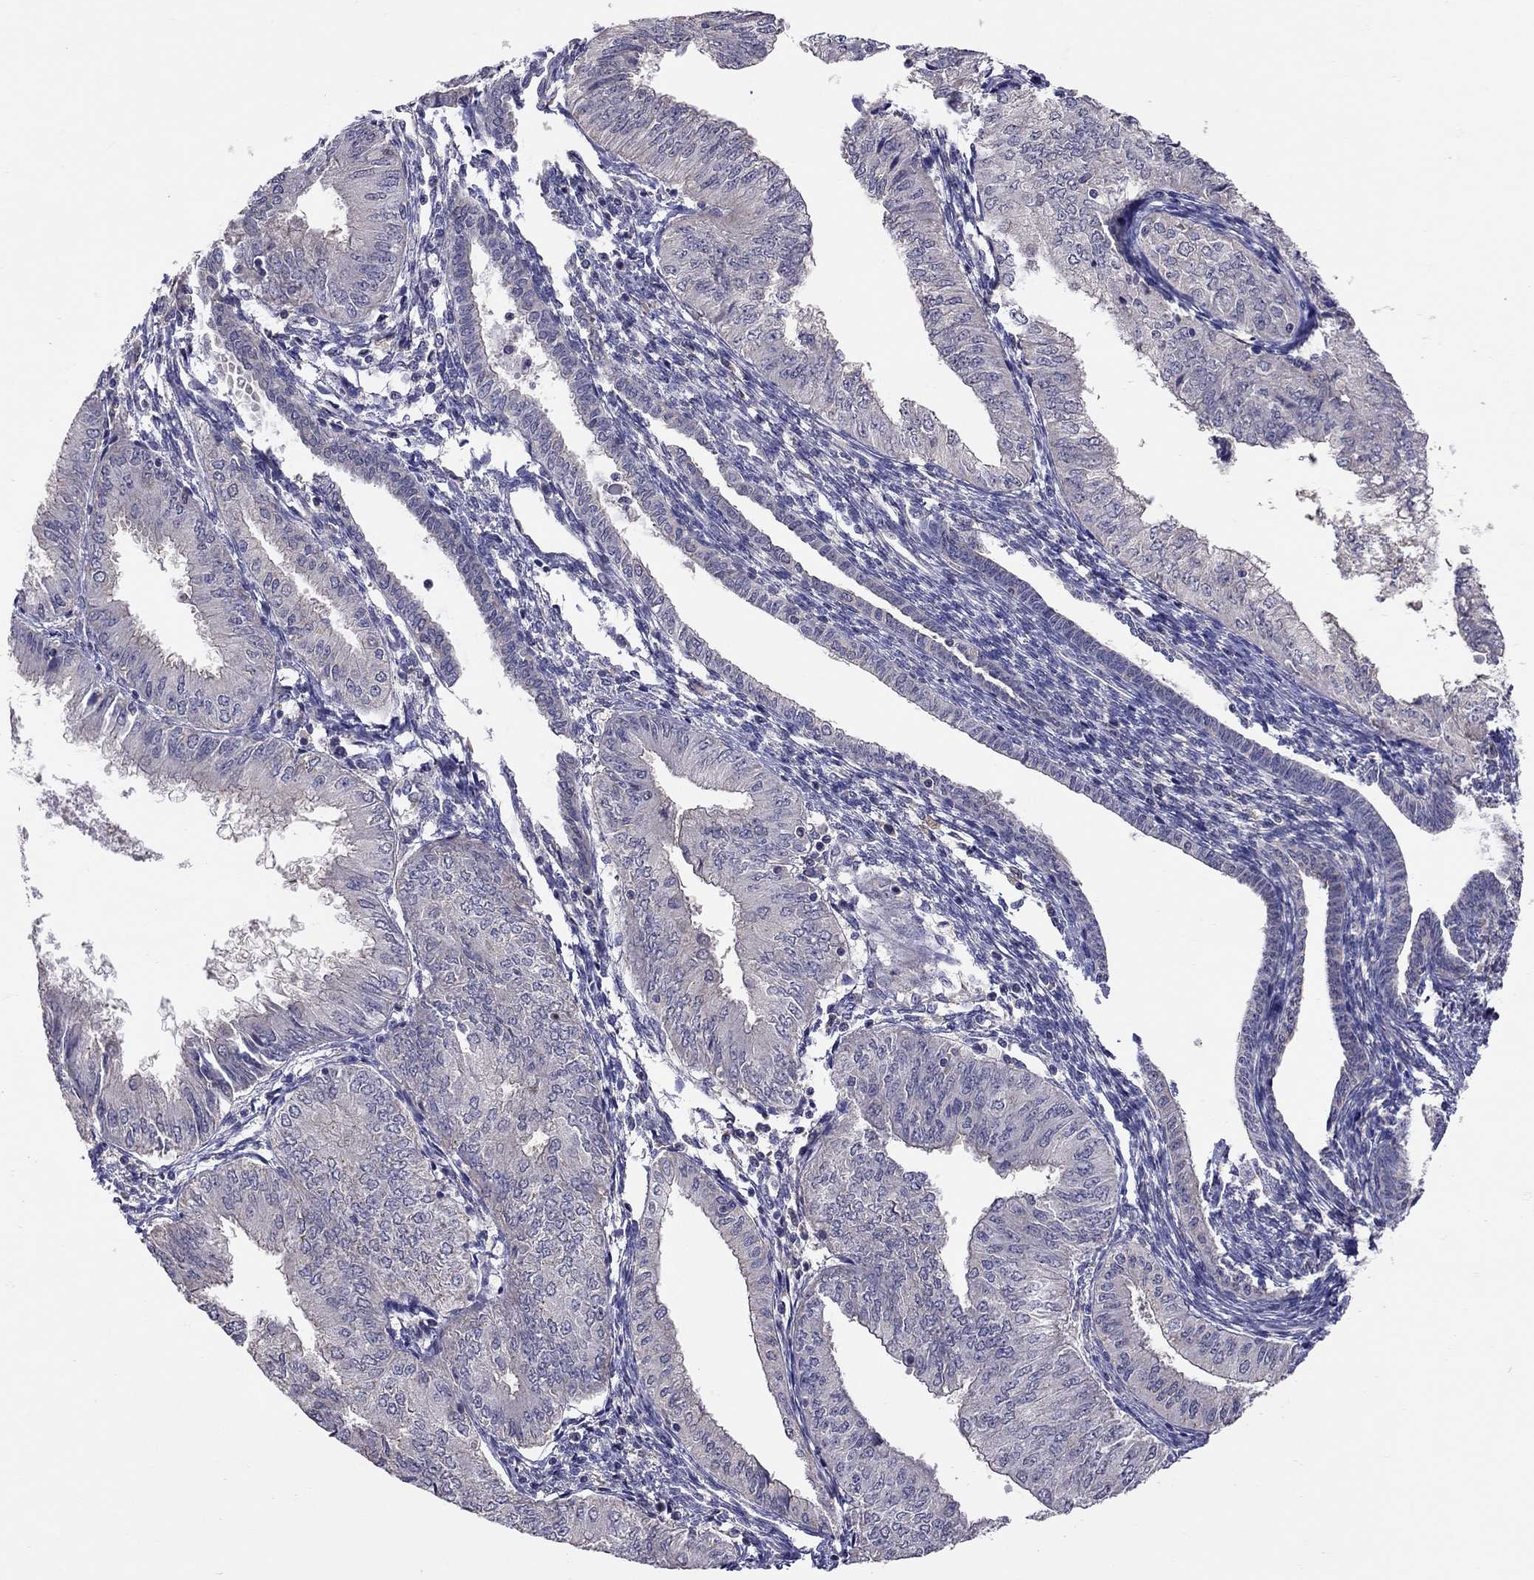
{"staining": {"intensity": "negative", "quantity": "none", "location": "none"}, "tissue": "endometrial cancer", "cell_type": "Tumor cells", "image_type": "cancer", "snomed": [{"axis": "morphology", "description": "Adenocarcinoma, NOS"}, {"axis": "topography", "description": "Endometrium"}], "caption": "An immunohistochemistry micrograph of endometrial cancer (adenocarcinoma) is shown. There is no staining in tumor cells of endometrial cancer (adenocarcinoma).", "gene": "RTP5", "patient": {"sex": "female", "age": 53}}